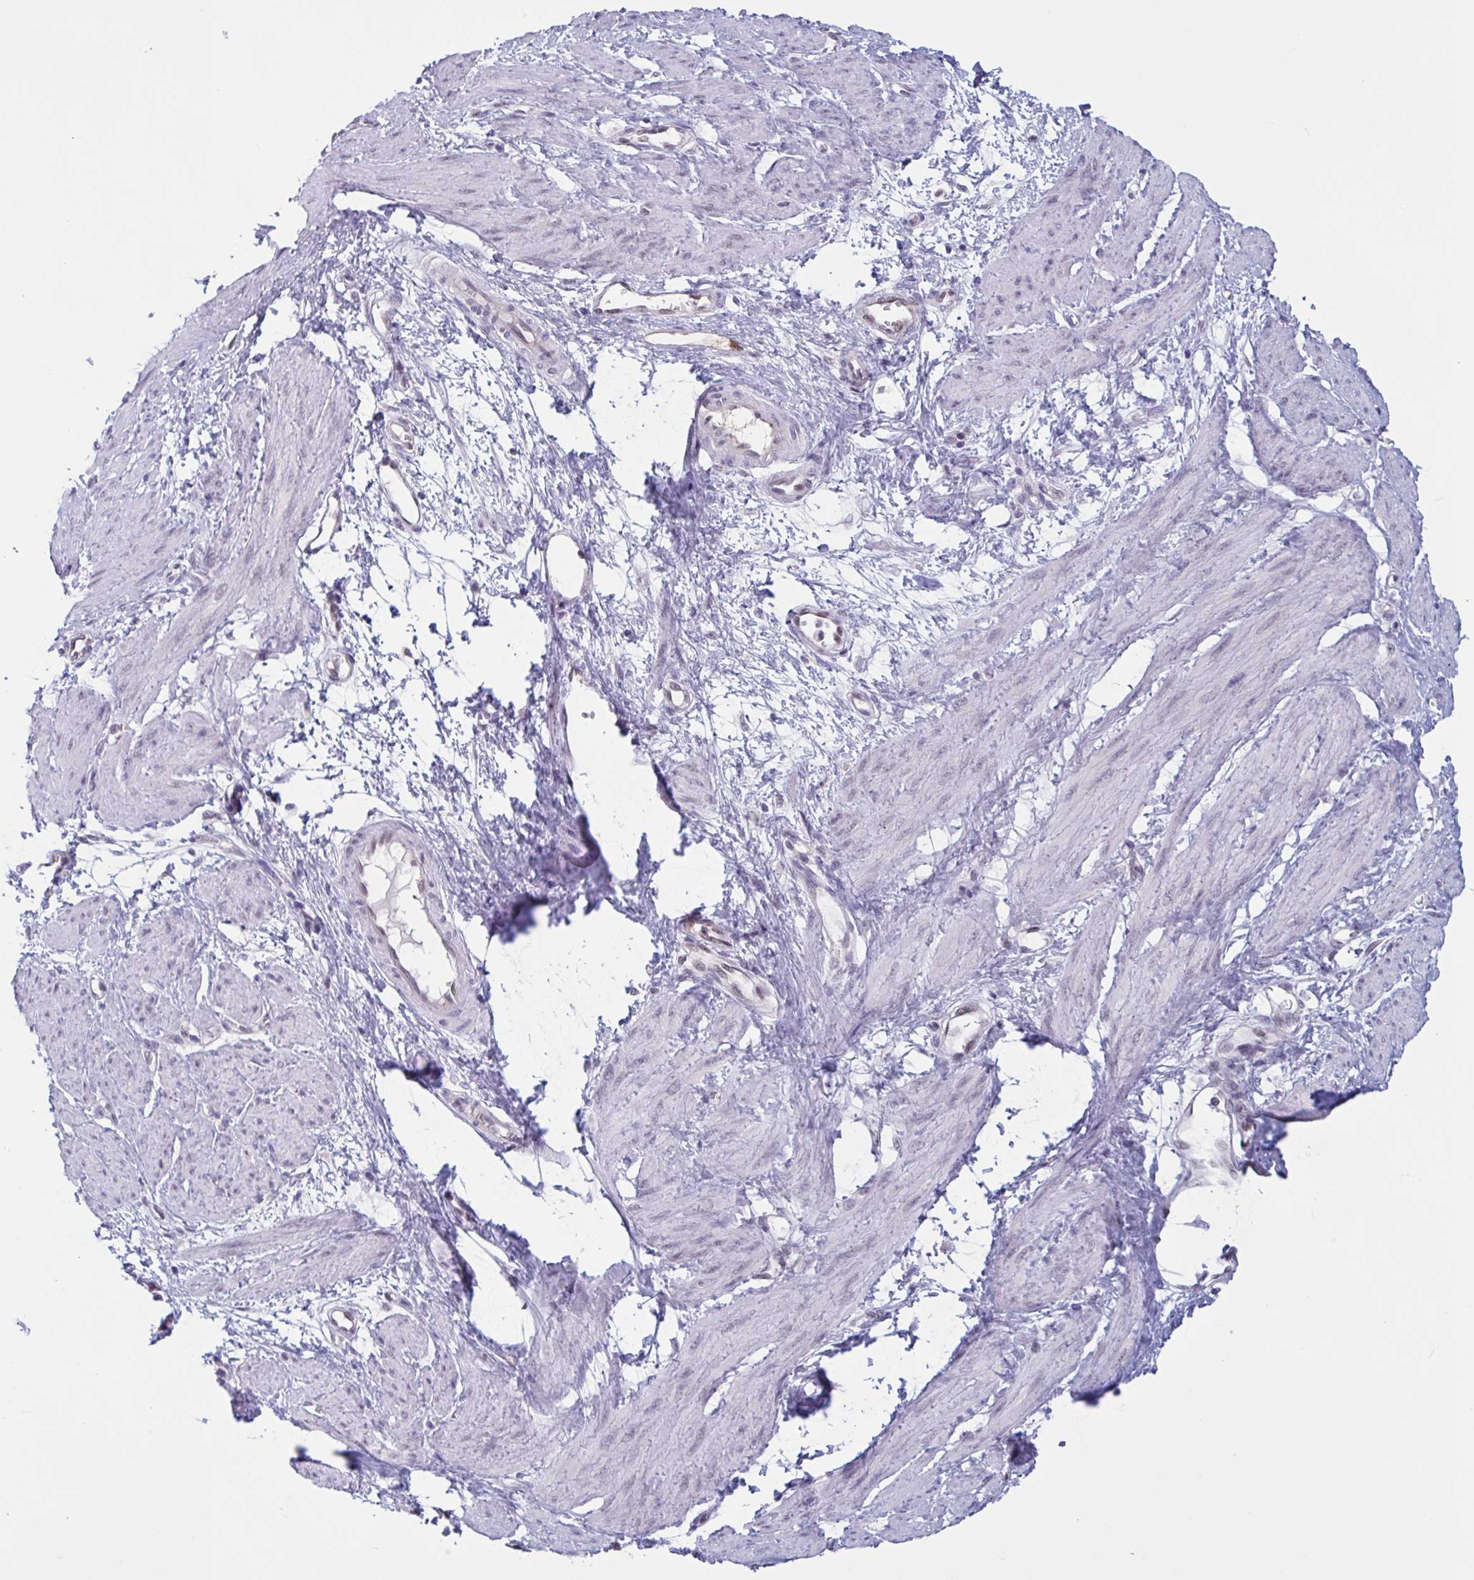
{"staining": {"intensity": "negative", "quantity": "none", "location": "none"}, "tissue": "smooth muscle", "cell_type": "Smooth muscle cells", "image_type": "normal", "snomed": [{"axis": "morphology", "description": "Normal tissue, NOS"}, {"axis": "topography", "description": "Smooth muscle"}, {"axis": "topography", "description": "Uterus"}], "caption": "A micrograph of human smooth muscle is negative for staining in smooth muscle cells. (Brightfield microscopy of DAB immunohistochemistry (IHC) at high magnification).", "gene": "TSN", "patient": {"sex": "female", "age": 39}}